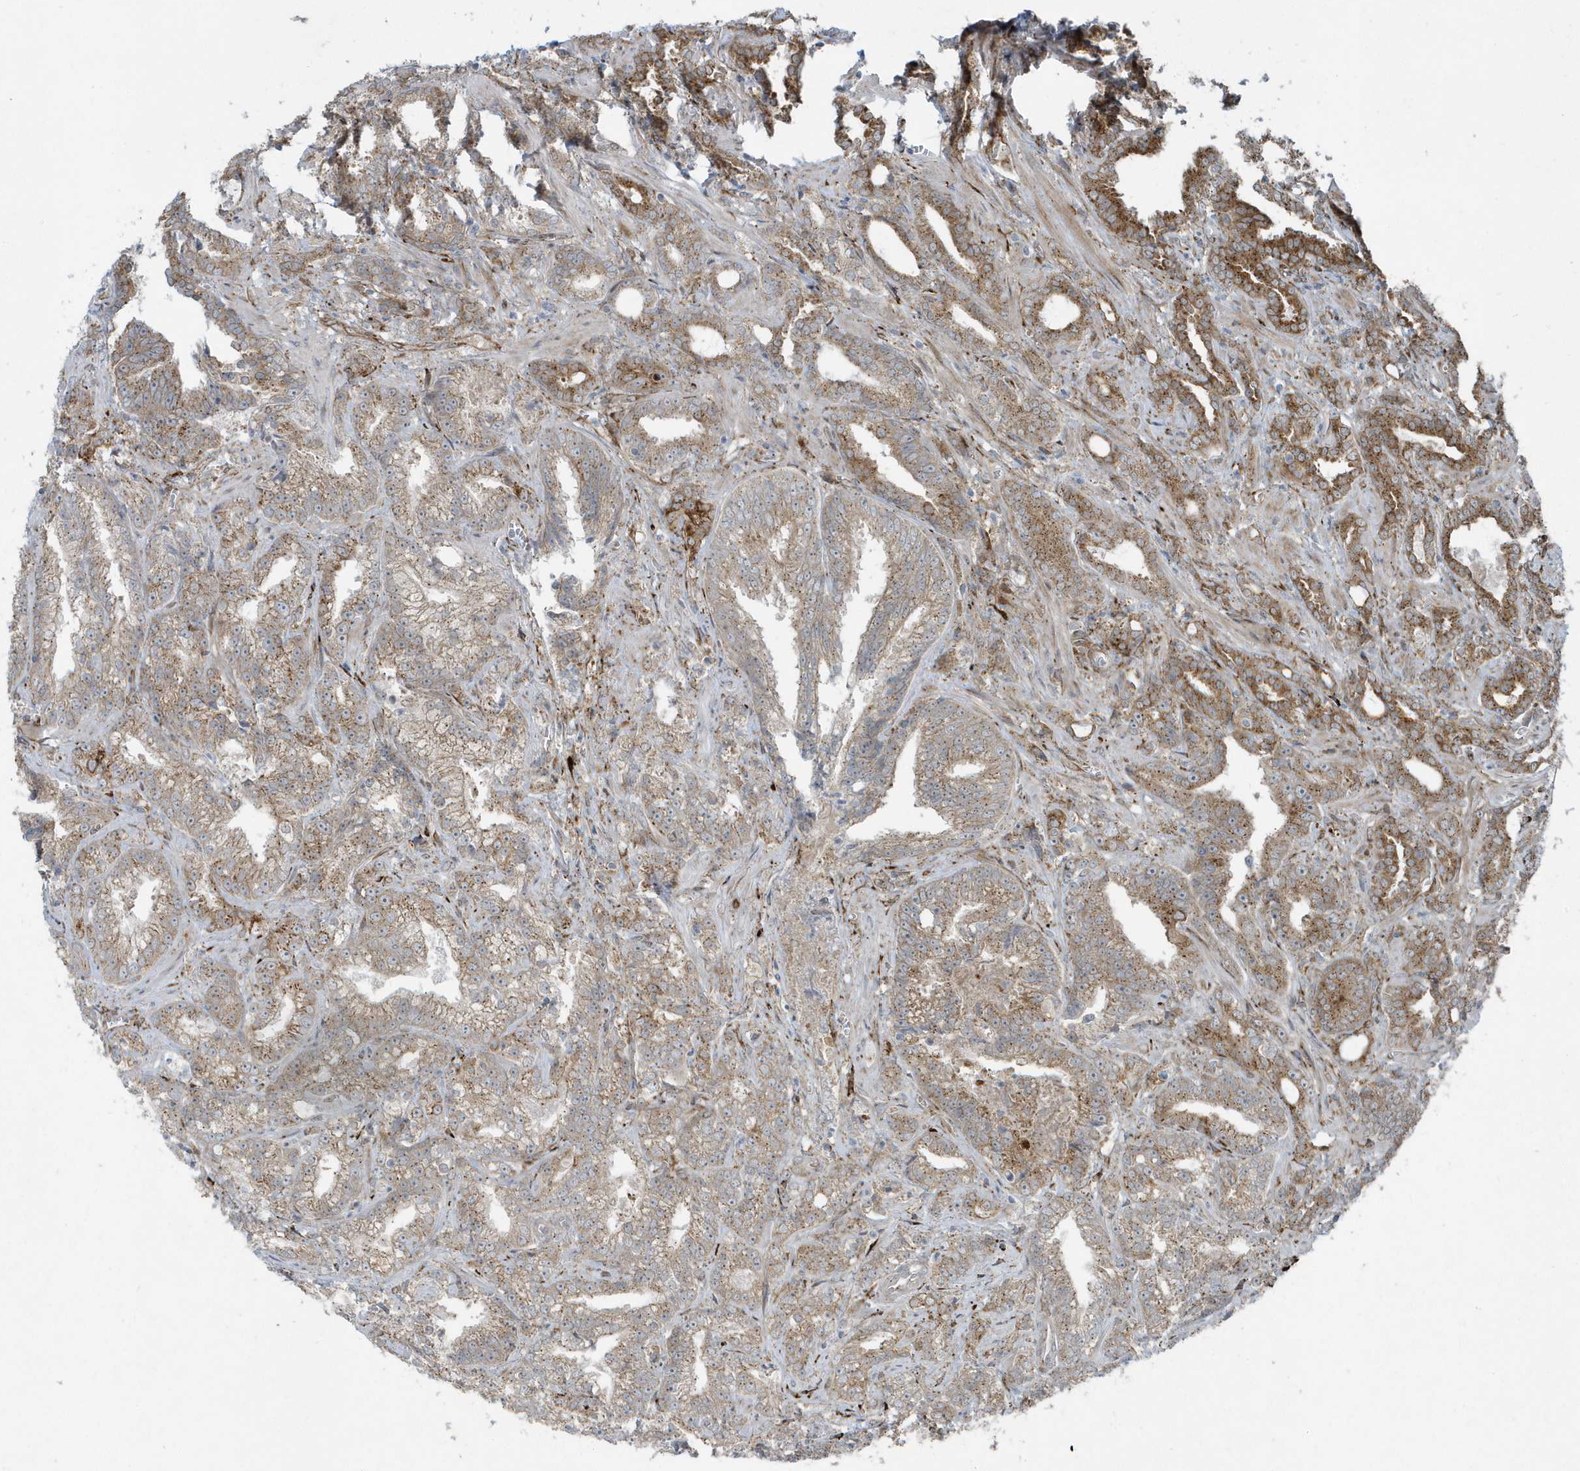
{"staining": {"intensity": "moderate", "quantity": ">75%", "location": "cytoplasmic/membranous"}, "tissue": "prostate cancer", "cell_type": "Tumor cells", "image_type": "cancer", "snomed": [{"axis": "morphology", "description": "Adenocarcinoma, High grade"}, {"axis": "topography", "description": "Prostate and seminal vesicle, NOS"}], "caption": "Prostate adenocarcinoma (high-grade) stained with IHC demonstrates moderate cytoplasmic/membranous staining in approximately >75% of tumor cells.", "gene": "FAM98A", "patient": {"sex": "male", "age": 67}}